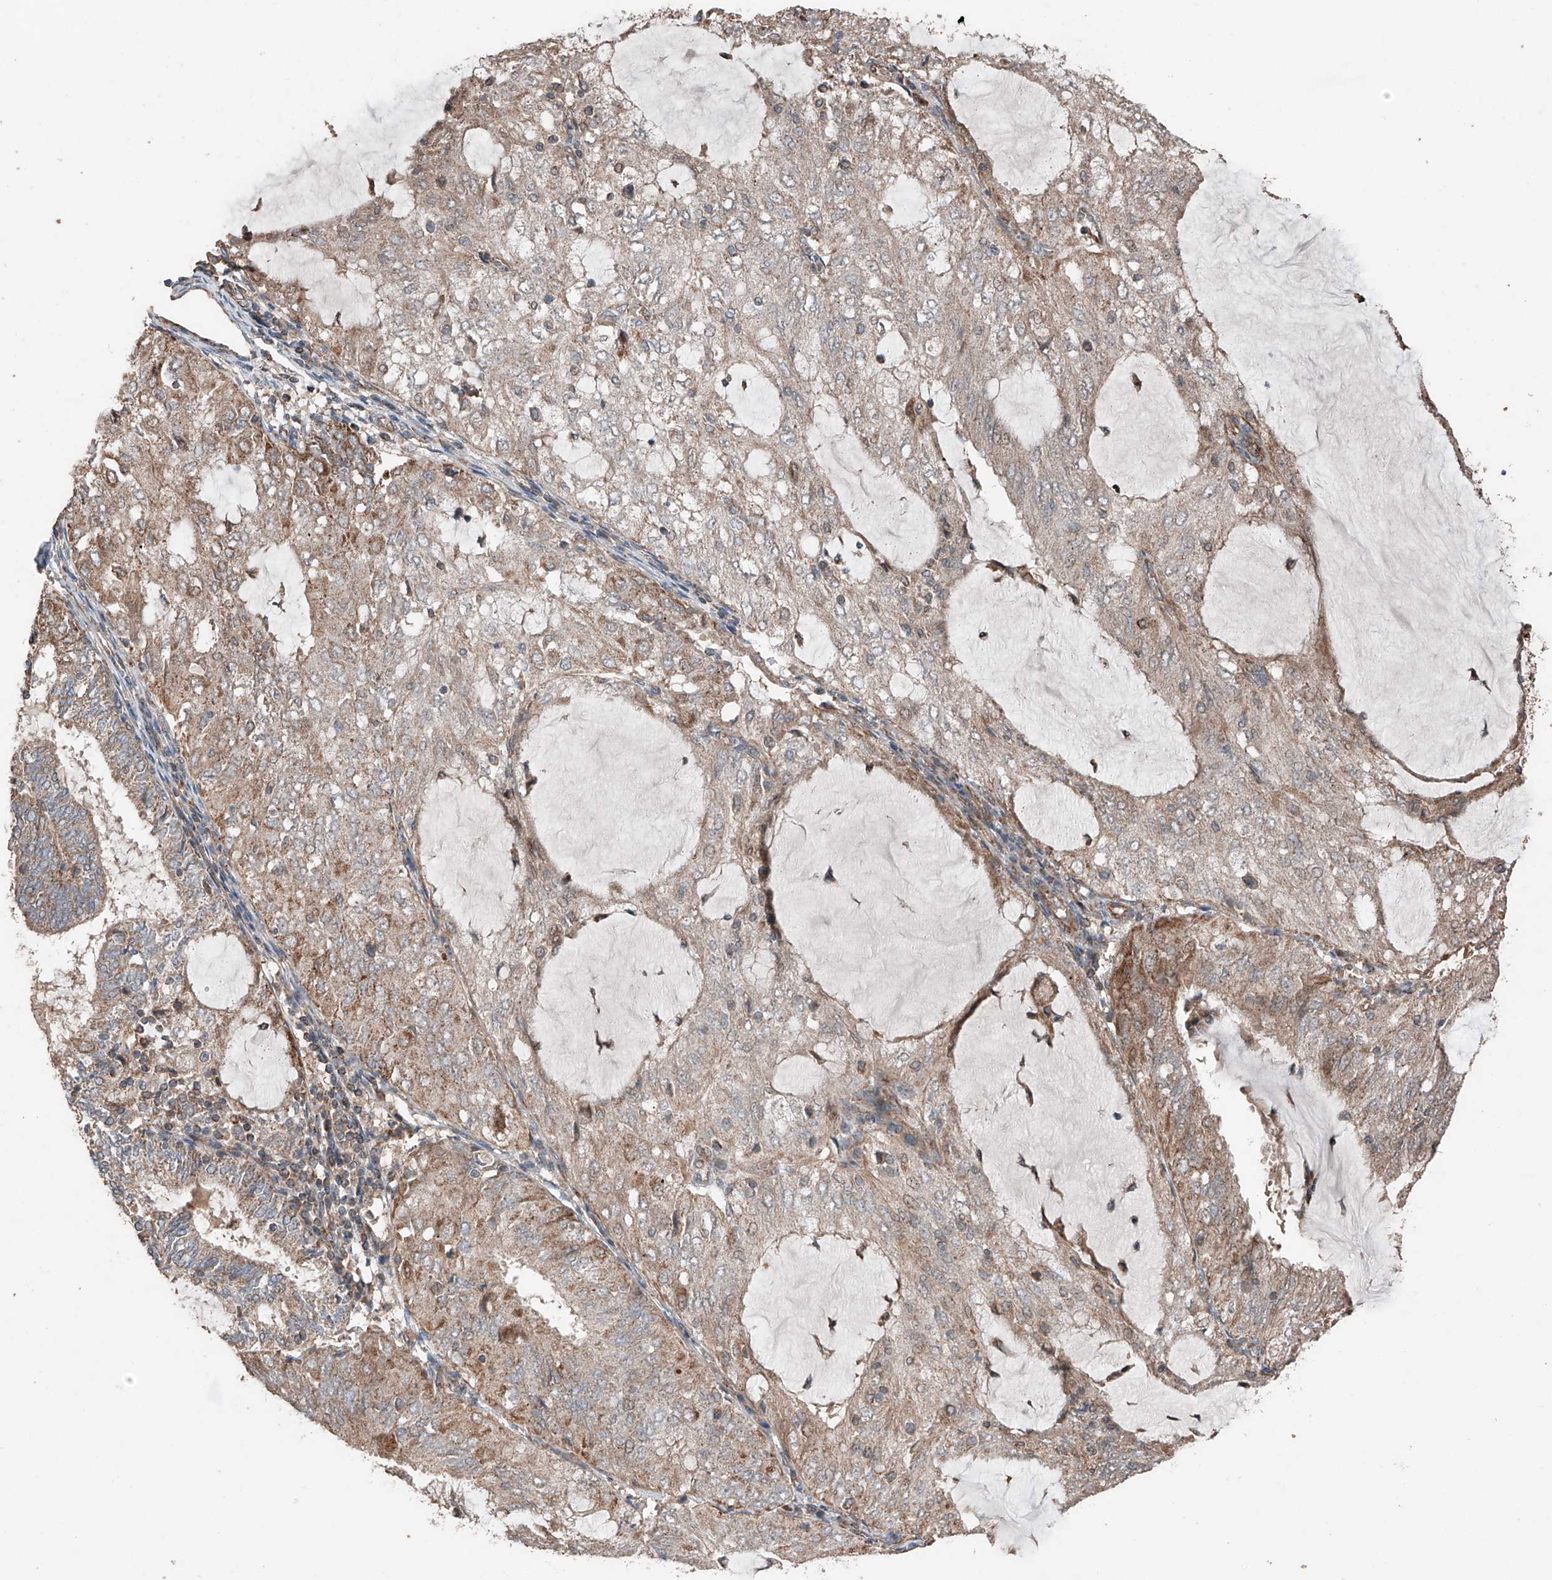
{"staining": {"intensity": "weak", "quantity": ">75%", "location": "cytoplasmic/membranous"}, "tissue": "endometrial cancer", "cell_type": "Tumor cells", "image_type": "cancer", "snomed": [{"axis": "morphology", "description": "Adenocarcinoma, NOS"}, {"axis": "topography", "description": "Endometrium"}], "caption": "Immunohistochemistry (DAB) staining of human endometrial adenocarcinoma exhibits weak cytoplasmic/membranous protein expression in about >75% of tumor cells.", "gene": "AP4B1", "patient": {"sex": "female", "age": 81}}